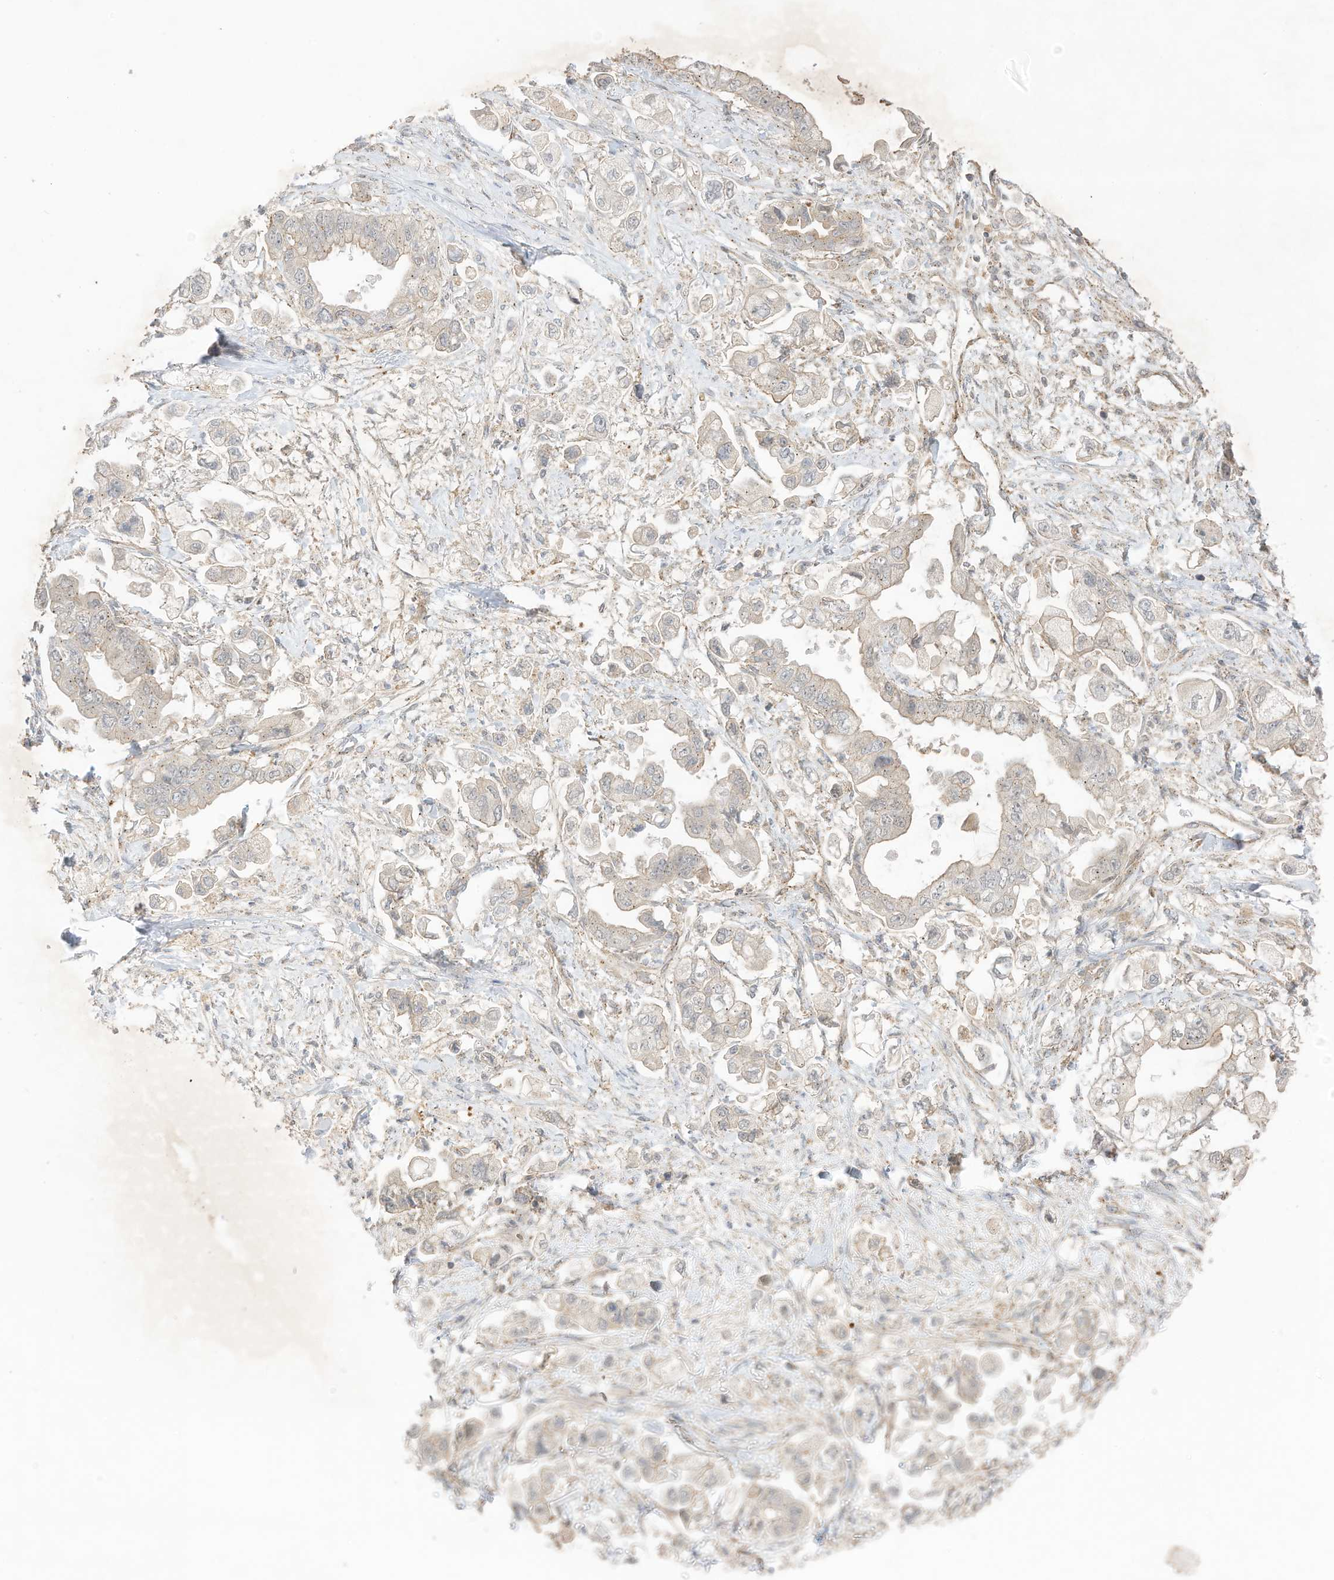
{"staining": {"intensity": "weak", "quantity": "<25%", "location": "cytoplasmic/membranous"}, "tissue": "stomach cancer", "cell_type": "Tumor cells", "image_type": "cancer", "snomed": [{"axis": "morphology", "description": "Adenocarcinoma, NOS"}, {"axis": "topography", "description": "Stomach"}], "caption": "The histopathology image displays no staining of tumor cells in stomach cancer.", "gene": "N4BP3", "patient": {"sex": "male", "age": 62}}